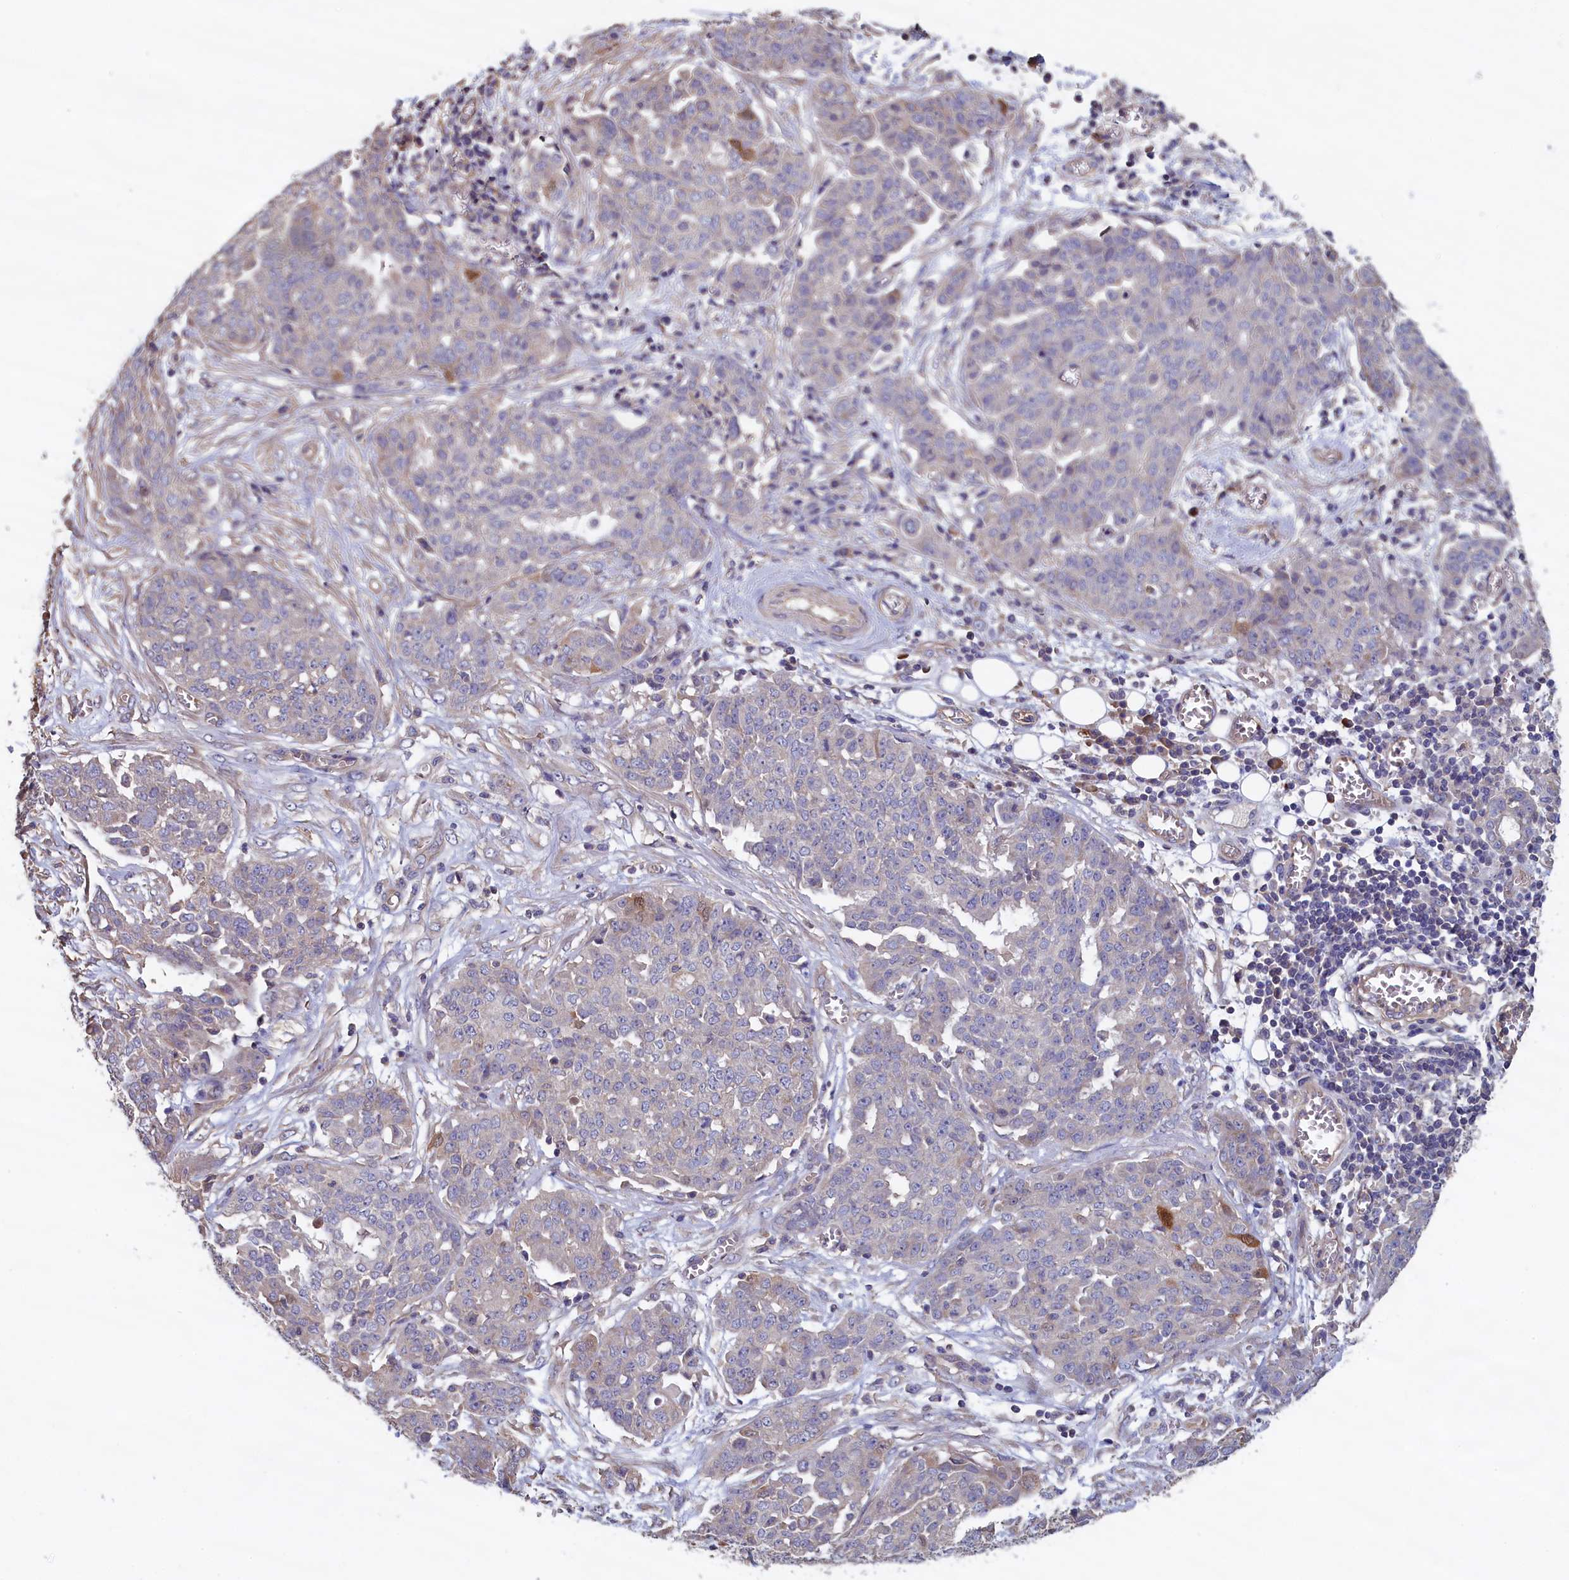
{"staining": {"intensity": "weak", "quantity": "<25%", "location": "cytoplasmic/membranous"}, "tissue": "ovarian cancer", "cell_type": "Tumor cells", "image_type": "cancer", "snomed": [{"axis": "morphology", "description": "Cystadenocarcinoma, serous, NOS"}, {"axis": "topography", "description": "Soft tissue"}, {"axis": "topography", "description": "Ovary"}], "caption": "Immunohistochemical staining of ovarian cancer demonstrates no significant staining in tumor cells.", "gene": "ANKRD2", "patient": {"sex": "female", "age": 57}}